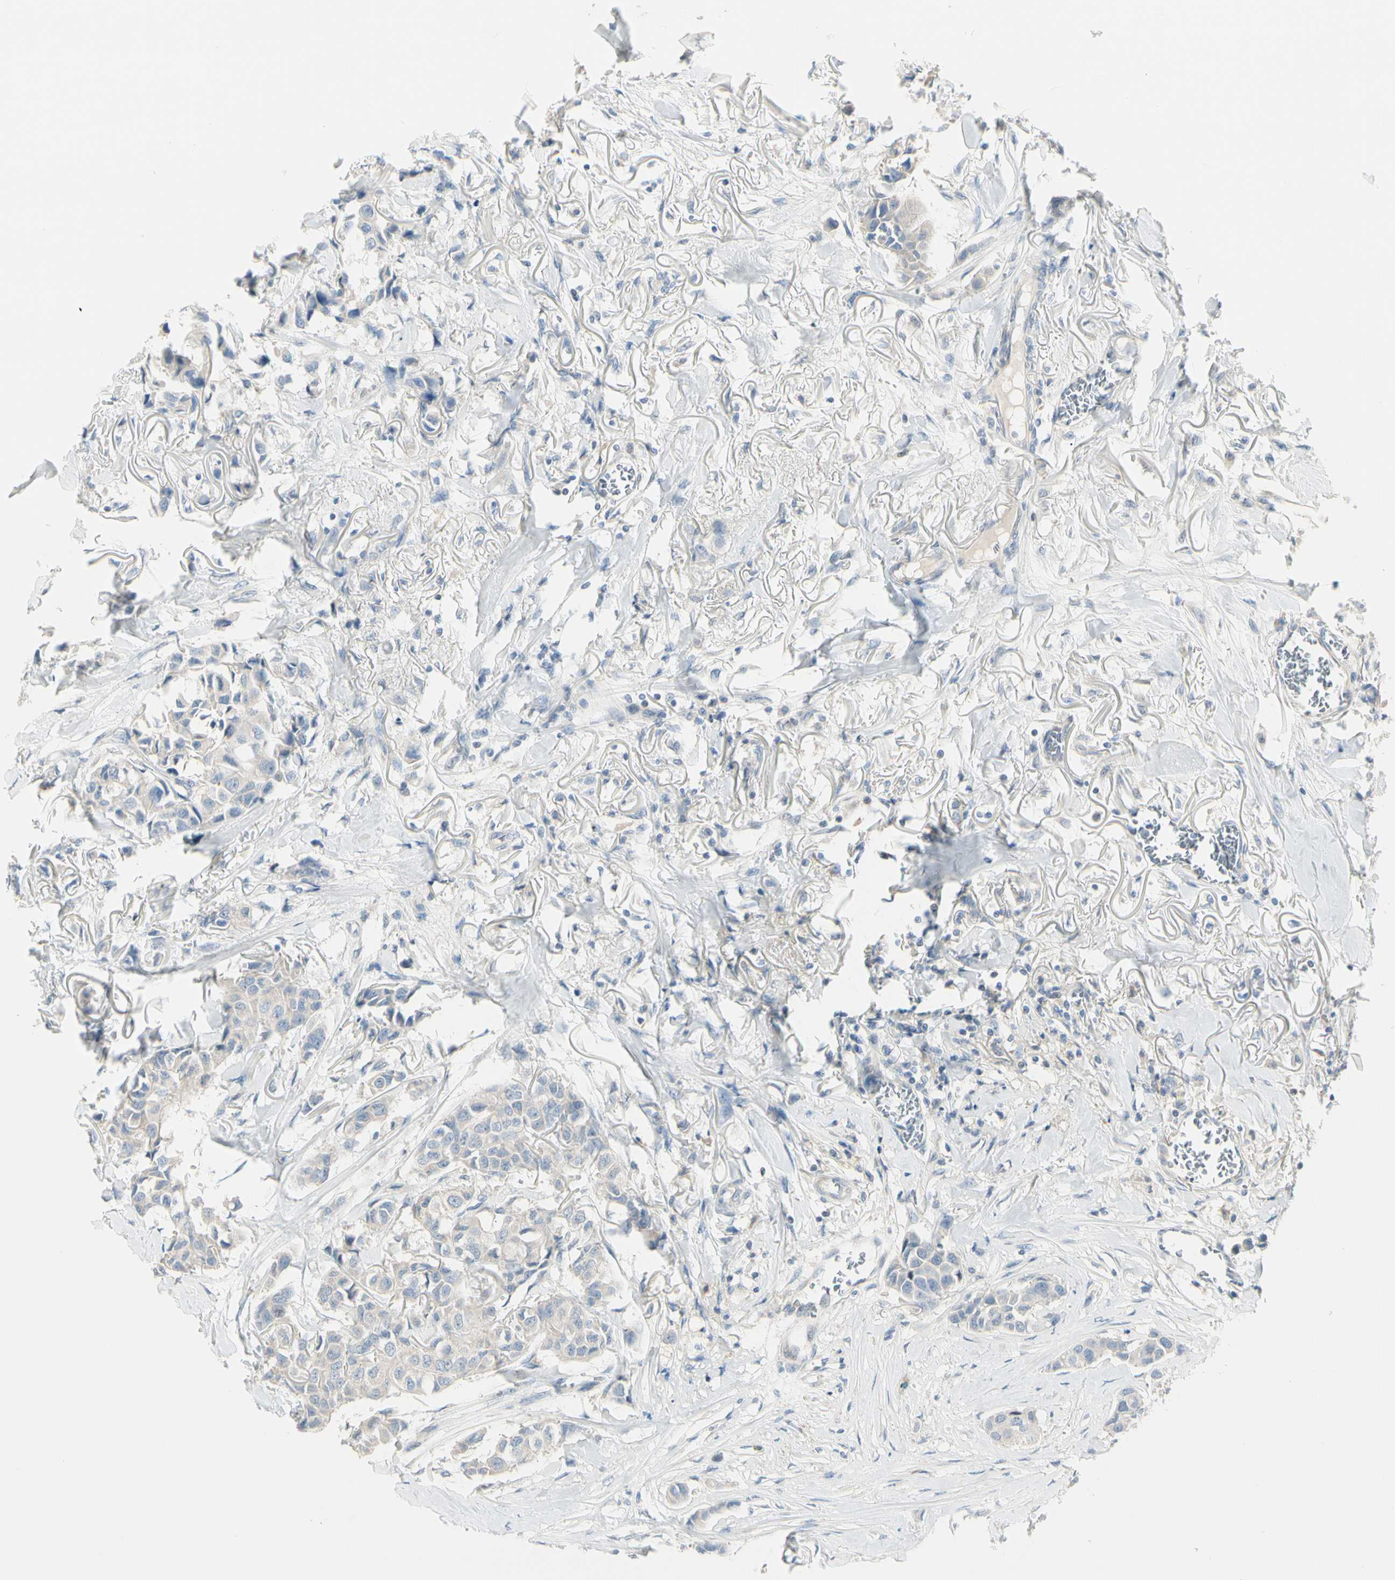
{"staining": {"intensity": "negative", "quantity": "none", "location": "none"}, "tissue": "breast cancer", "cell_type": "Tumor cells", "image_type": "cancer", "snomed": [{"axis": "morphology", "description": "Duct carcinoma"}, {"axis": "topography", "description": "Breast"}], "caption": "Immunohistochemistry (IHC) image of human invasive ductal carcinoma (breast) stained for a protein (brown), which shows no positivity in tumor cells.", "gene": "SLC6A15", "patient": {"sex": "female", "age": 80}}